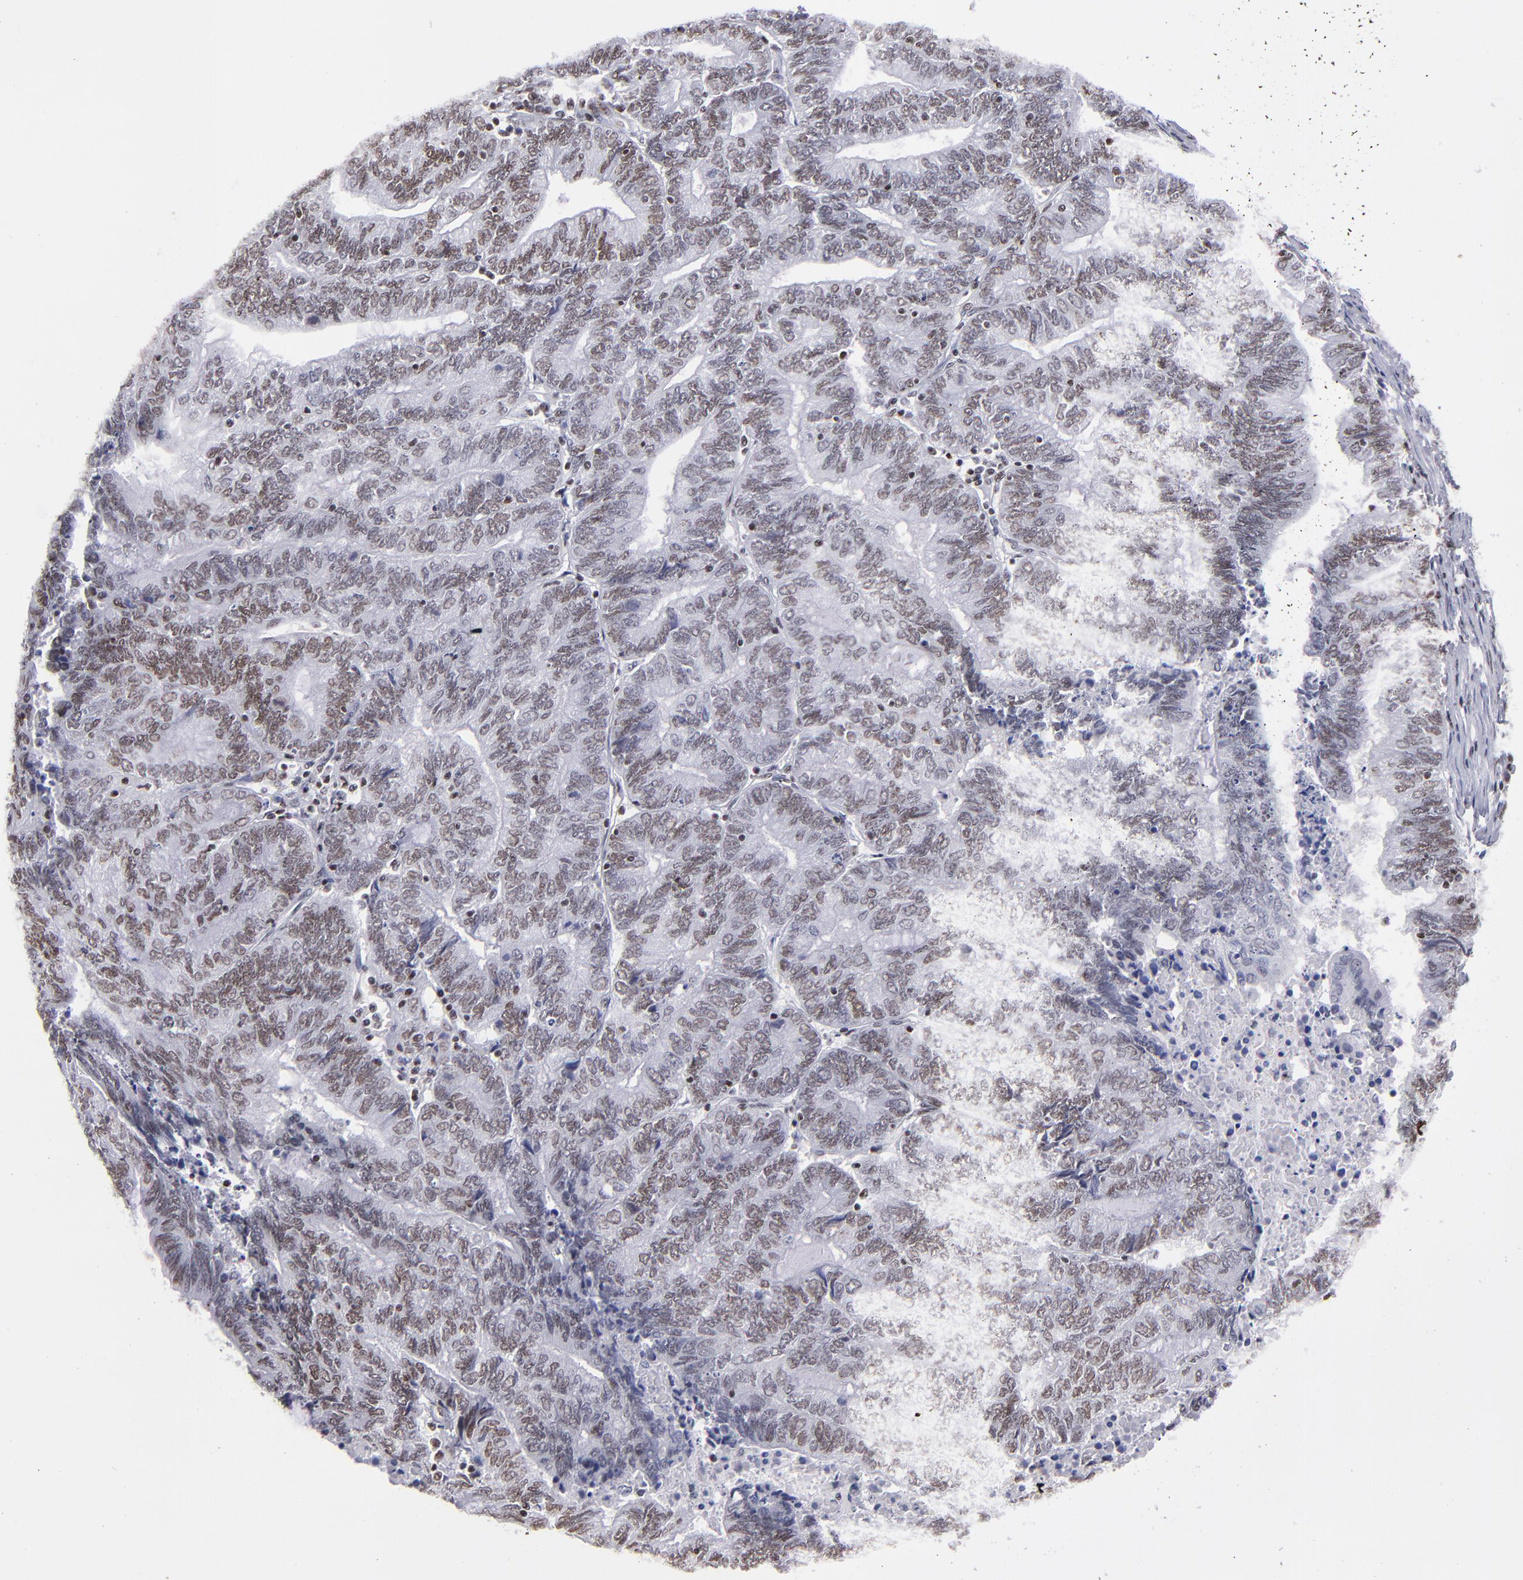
{"staining": {"intensity": "weak", "quantity": "25%-75%", "location": "nuclear"}, "tissue": "endometrial cancer", "cell_type": "Tumor cells", "image_type": "cancer", "snomed": [{"axis": "morphology", "description": "Adenocarcinoma, NOS"}, {"axis": "topography", "description": "Uterus"}, {"axis": "topography", "description": "Endometrium"}], "caption": "Adenocarcinoma (endometrial) was stained to show a protein in brown. There is low levels of weak nuclear positivity in approximately 25%-75% of tumor cells. (IHC, brightfield microscopy, high magnification).", "gene": "TERF2", "patient": {"sex": "female", "age": 70}}